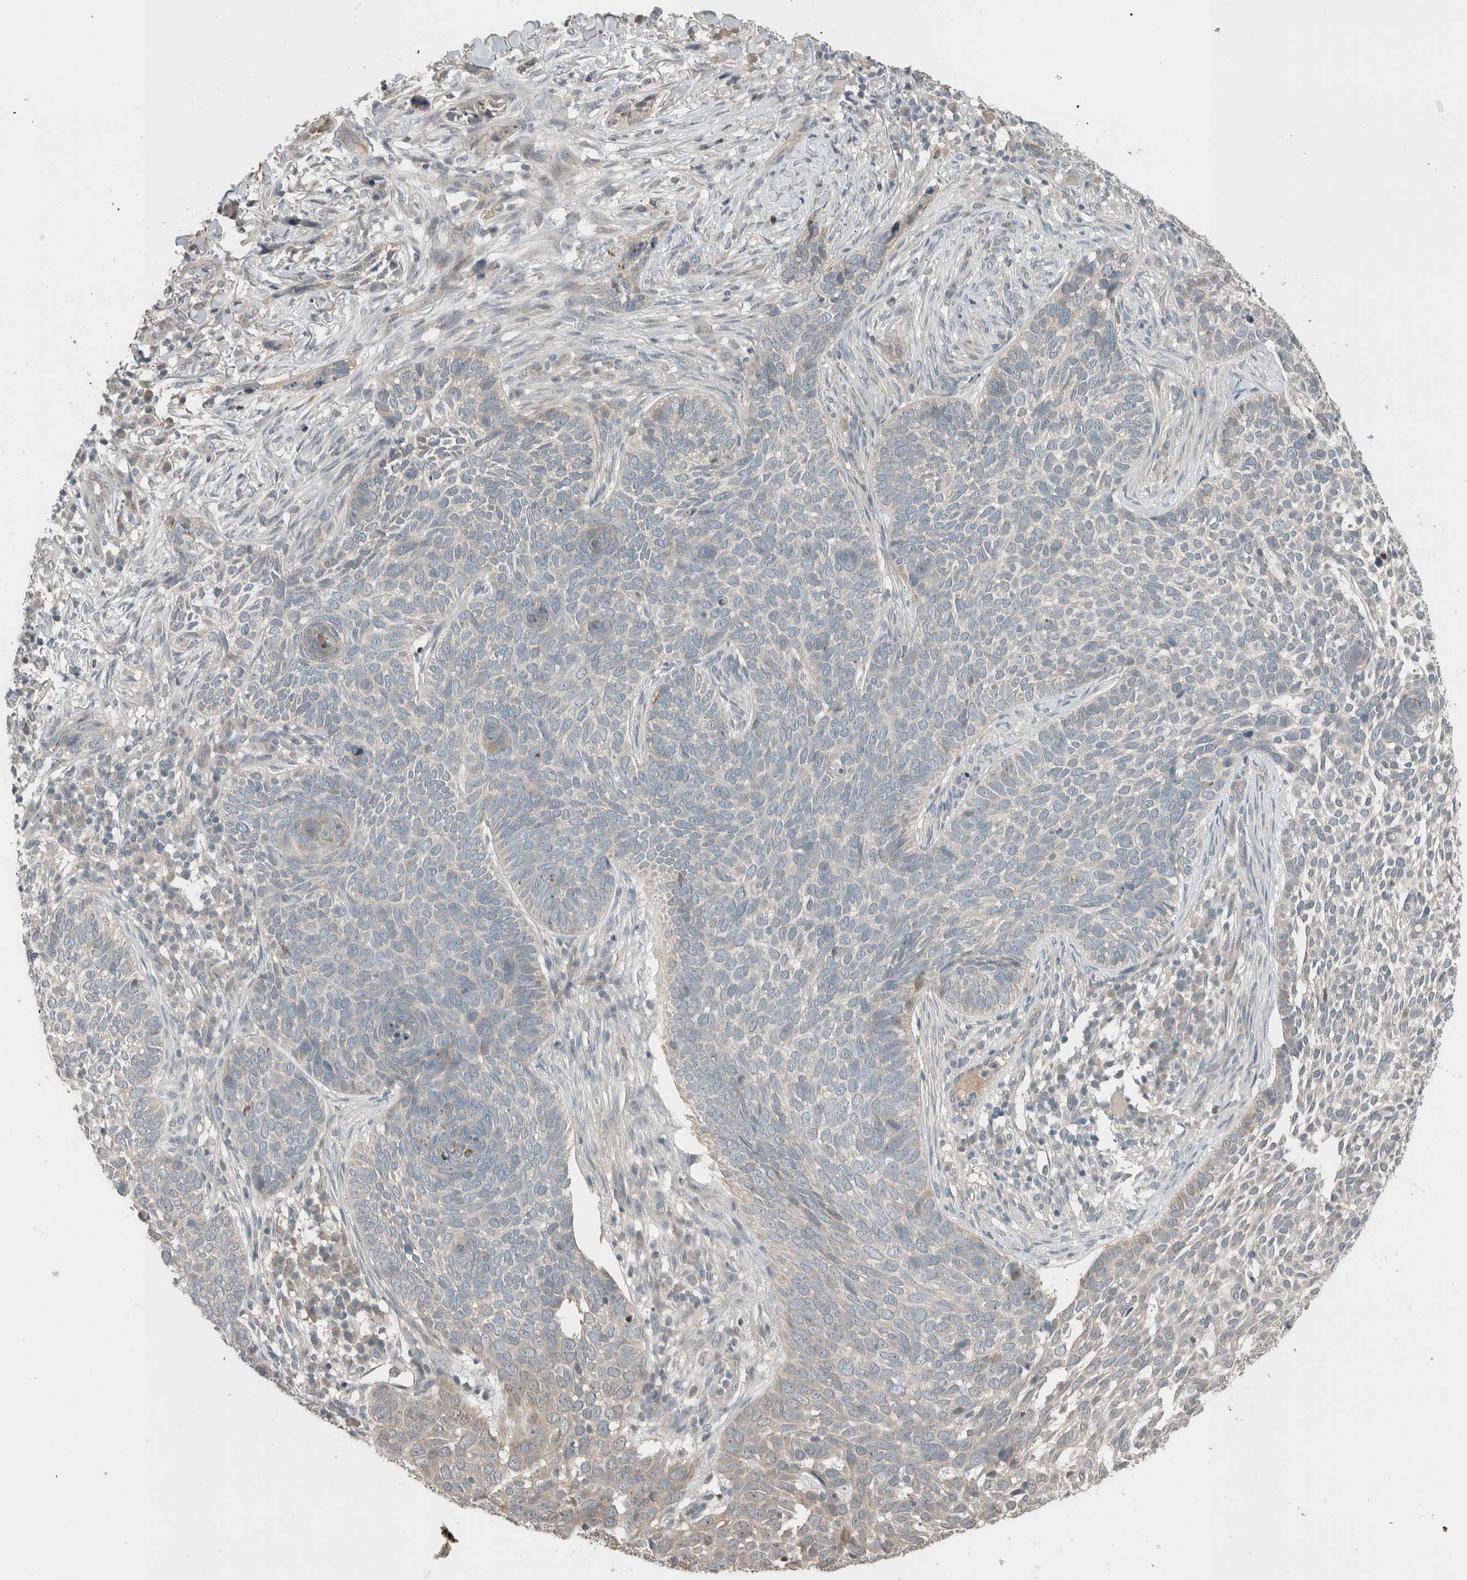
{"staining": {"intensity": "negative", "quantity": "none", "location": "none"}, "tissue": "skin cancer", "cell_type": "Tumor cells", "image_type": "cancer", "snomed": [{"axis": "morphology", "description": "Basal cell carcinoma"}, {"axis": "topography", "description": "Skin"}], "caption": "IHC micrograph of human skin basal cell carcinoma stained for a protein (brown), which exhibits no positivity in tumor cells.", "gene": "ERCC6L2", "patient": {"sex": "female", "age": 64}}